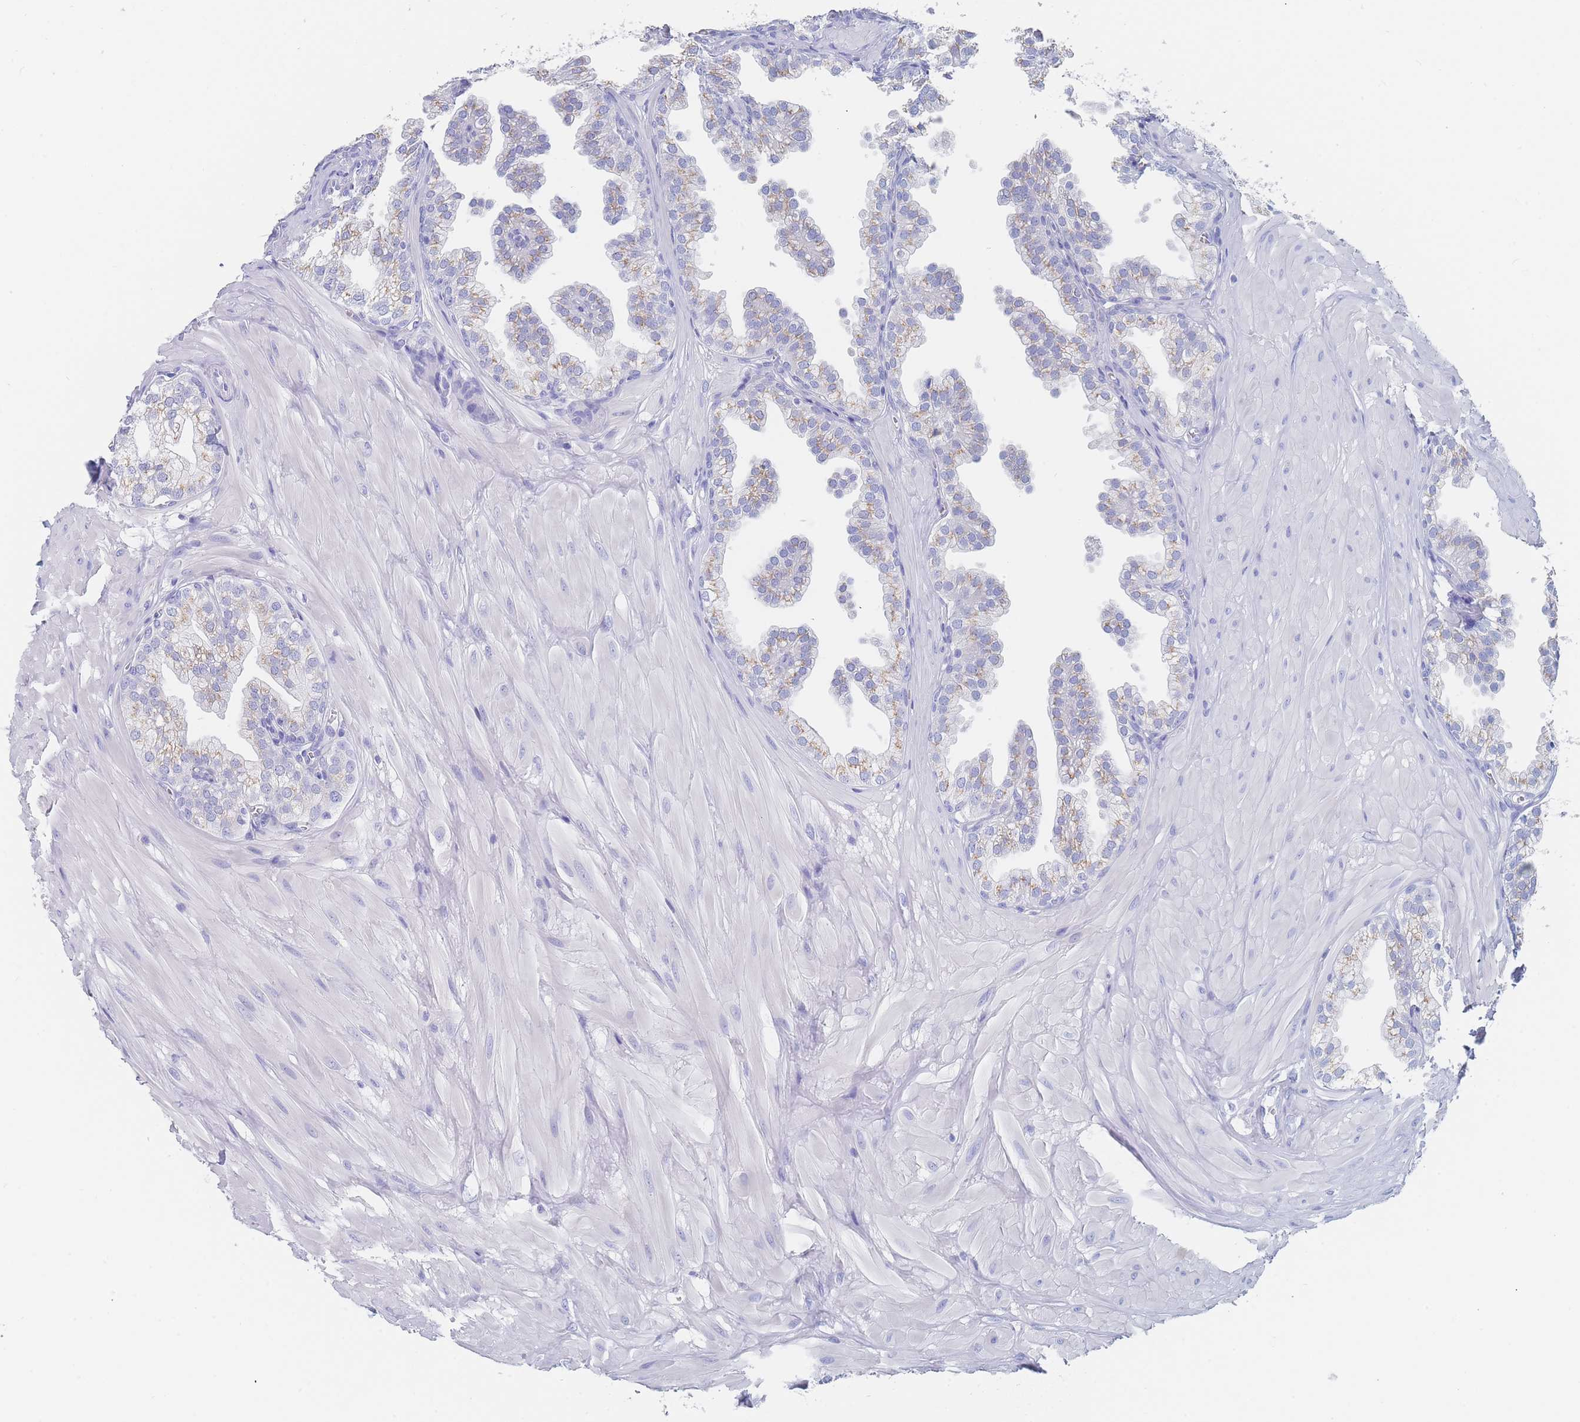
{"staining": {"intensity": "weak", "quantity": "25%-75%", "location": "cytoplasmic/membranous"}, "tissue": "prostate", "cell_type": "Glandular cells", "image_type": "normal", "snomed": [{"axis": "morphology", "description": "Normal tissue, NOS"}, {"axis": "topography", "description": "Prostate"}, {"axis": "topography", "description": "Peripheral nerve tissue"}], "caption": "Protein staining by immunohistochemistry displays weak cytoplasmic/membranous staining in about 25%-75% of glandular cells in benign prostate. The staining was performed using DAB (3,3'-diaminobenzidine), with brown indicating positive protein expression. Nuclei are stained blue with hematoxylin.", "gene": "SLC25A35", "patient": {"sex": "male", "age": 55}}